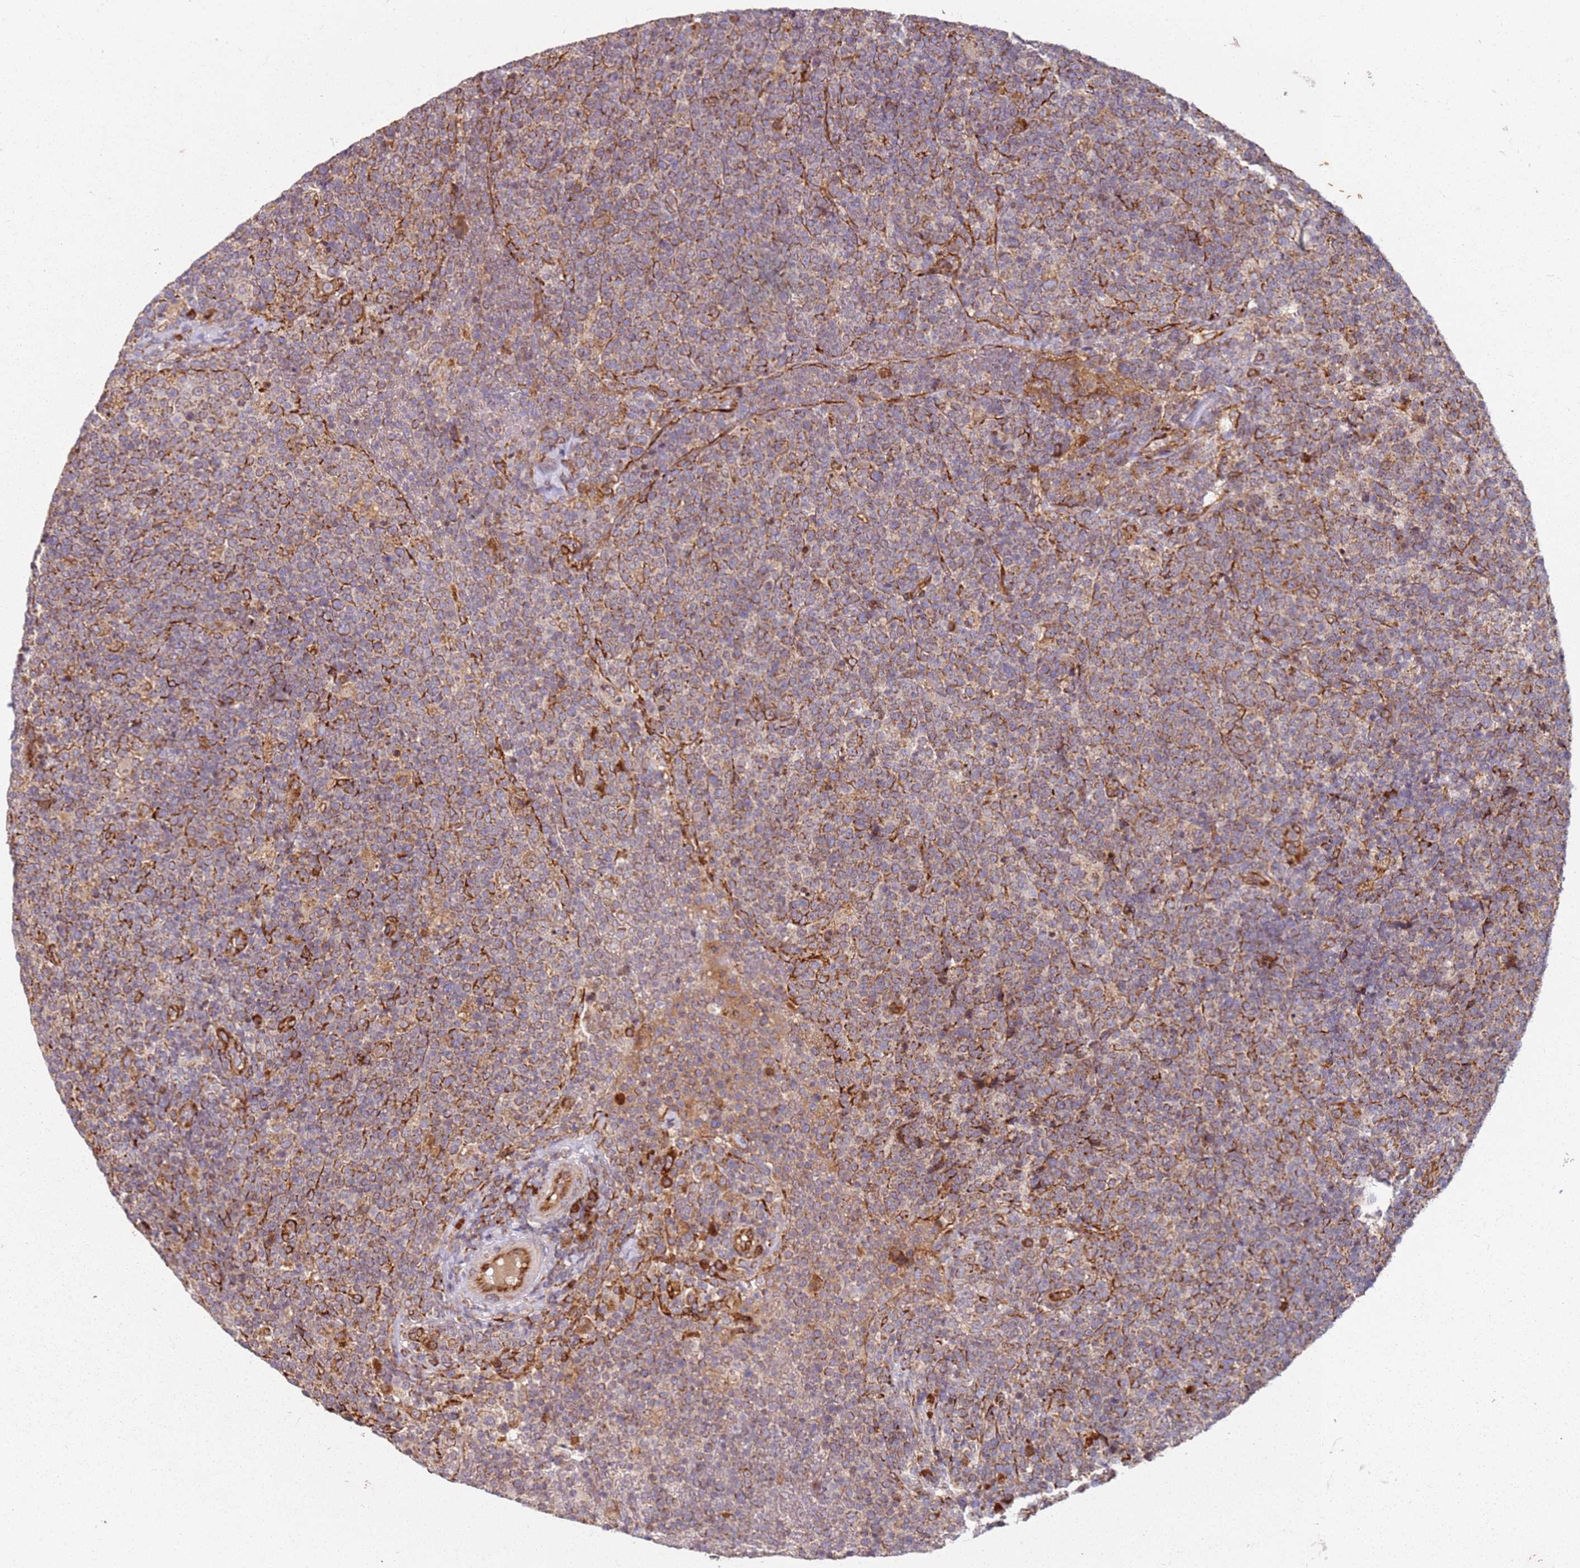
{"staining": {"intensity": "moderate", "quantity": ">75%", "location": "cytoplasmic/membranous"}, "tissue": "lymphoma", "cell_type": "Tumor cells", "image_type": "cancer", "snomed": [{"axis": "morphology", "description": "Malignant lymphoma, non-Hodgkin's type, High grade"}, {"axis": "topography", "description": "Lymph node"}], "caption": "Immunohistochemical staining of human high-grade malignant lymphoma, non-Hodgkin's type reveals medium levels of moderate cytoplasmic/membranous positivity in about >75% of tumor cells.", "gene": "ARFRP1", "patient": {"sex": "male", "age": 61}}